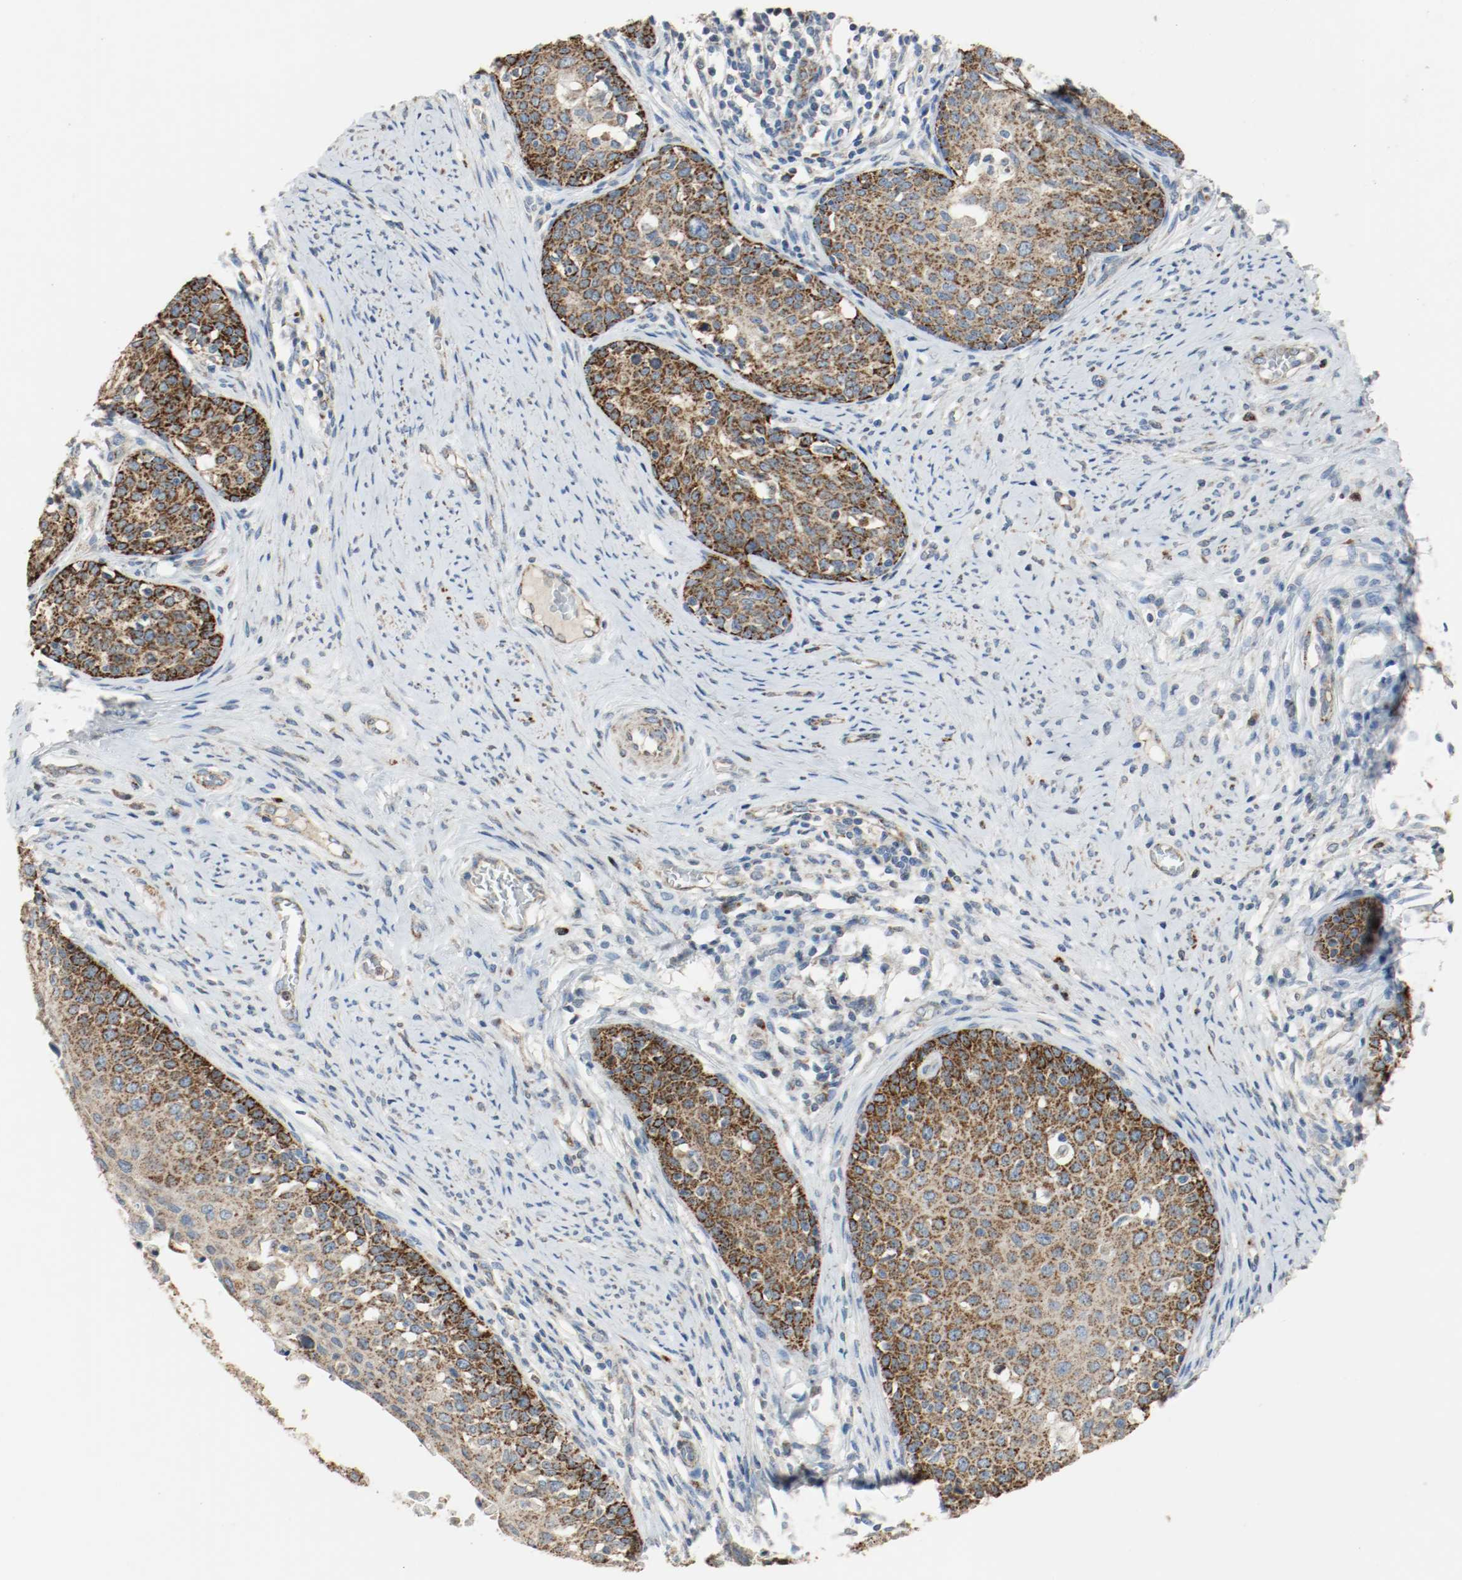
{"staining": {"intensity": "strong", "quantity": ">75%", "location": "cytoplasmic/membranous"}, "tissue": "cervical cancer", "cell_type": "Tumor cells", "image_type": "cancer", "snomed": [{"axis": "morphology", "description": "Squamous cell carcinoma, NOS"}, {"axis": "morphology", "description": "Adenocarcinoma, NOS"}, {"axis": "topography", "description": "Cervix"}], "caption": "The histopathology image demonstrates a brown stain indicating the presence of a protein in the cytoplasmic/membranous of tumor cells in squamous cell carcinoma (cervical).", "gene": "ALDH4A1", "patient": {"sex": "female", "age": 52}}